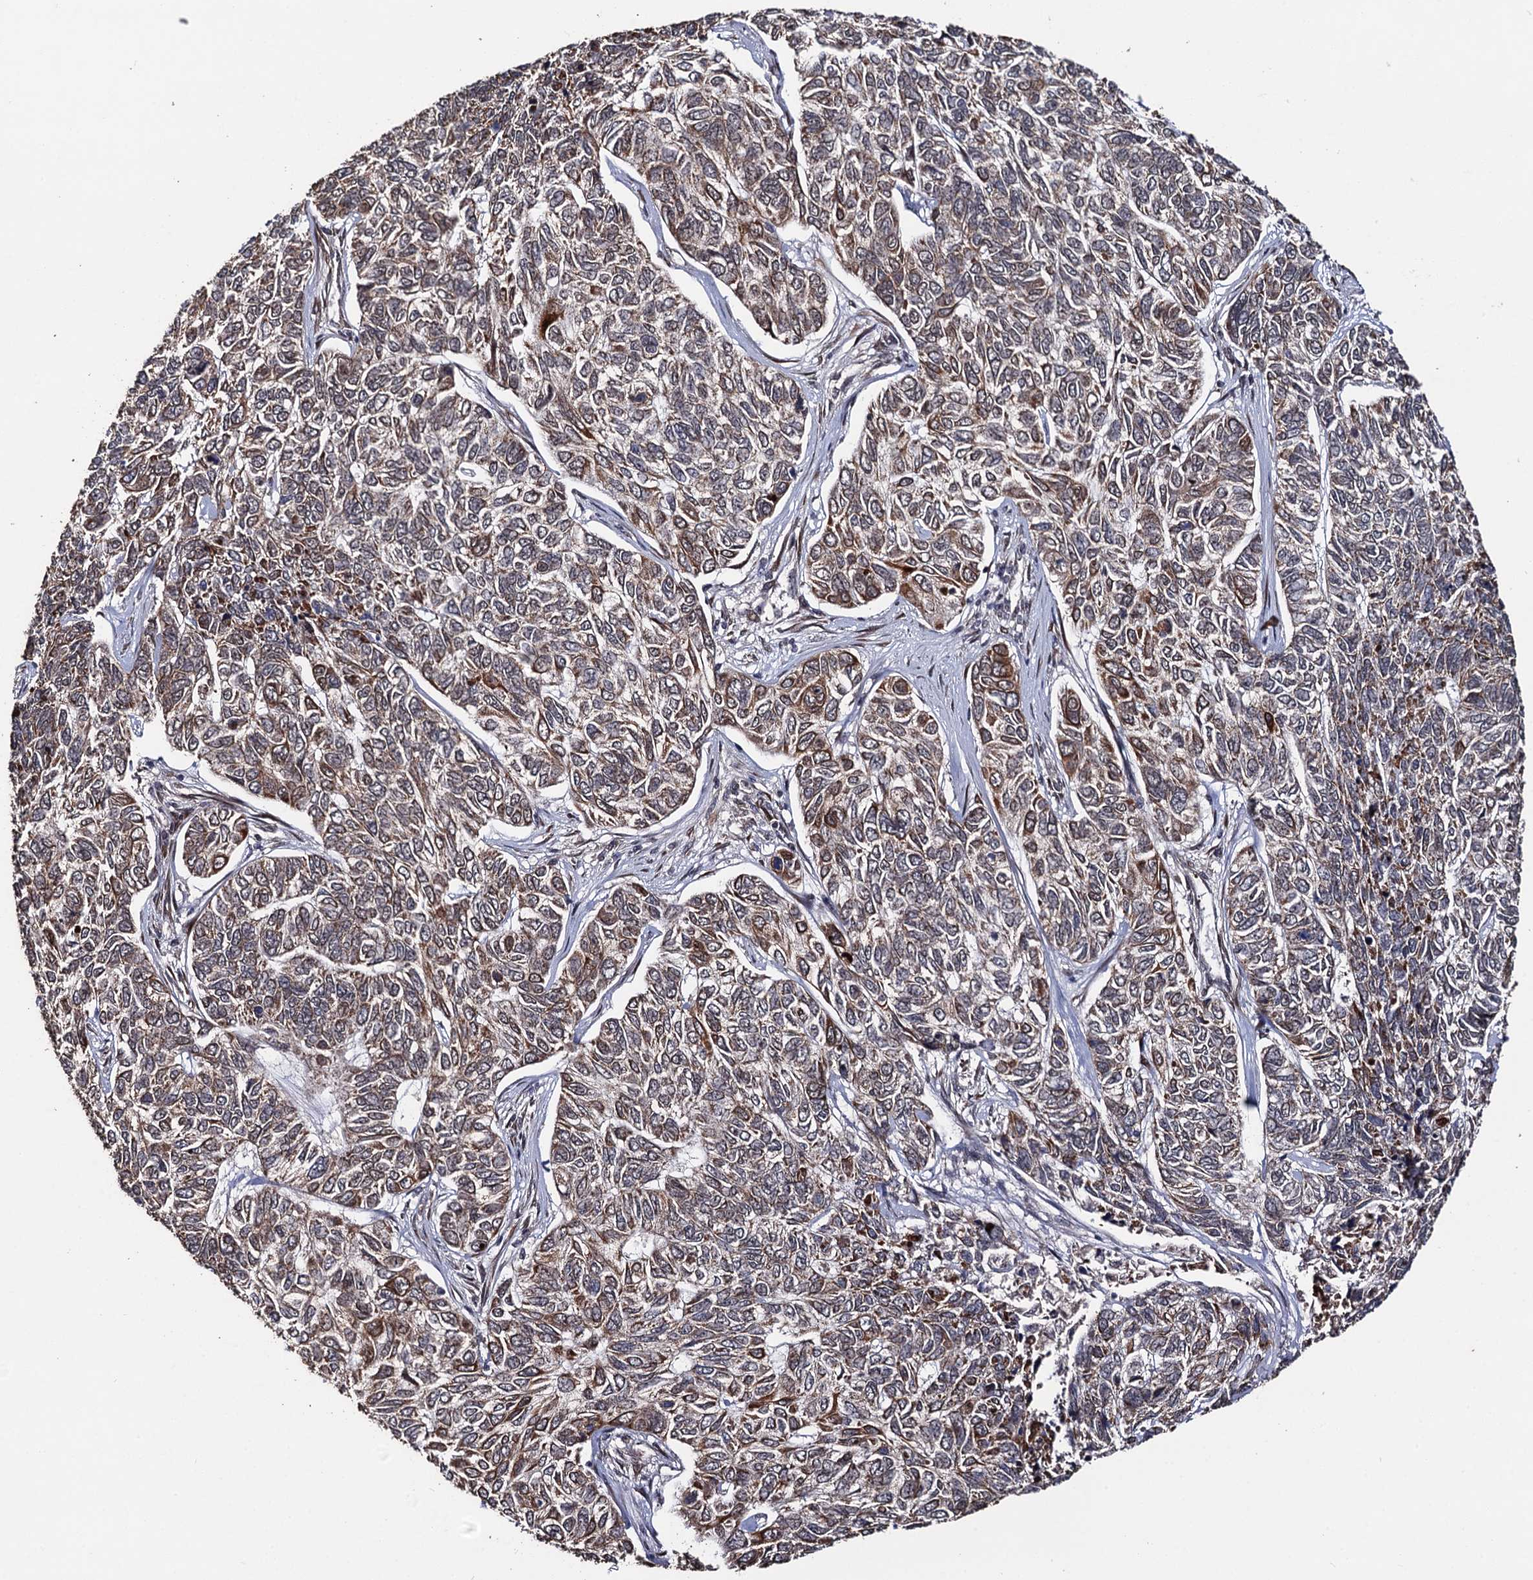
{"staining": {"intensity": "strong", "quantity": "<25%", "location": "cytoplasmic/membranous"}, "tissue": "skin cancer", "cell_type": "Tumor cells", "image_type": "cancer", "snomed": [{"axis": "morphology", "description": "Basal cell carcinoma"}, {"axis": "topography", "description": "Skin"}], "caption": "Skin cancer (basal cell carcinoma) tissue reveals strong cytoplasmic/membranous staining in about <25% of tumor cells, visualized by immunohistochemistry. The staining was performed using DAB (3,3'-diaminobenzidine) to visualize the protein expression in brown, while the nuclei were stained in blue with hematoxylin (Magnification: 20x).", "gene": "LRRC63", "patient": {"sex": "female", "age": 65}}